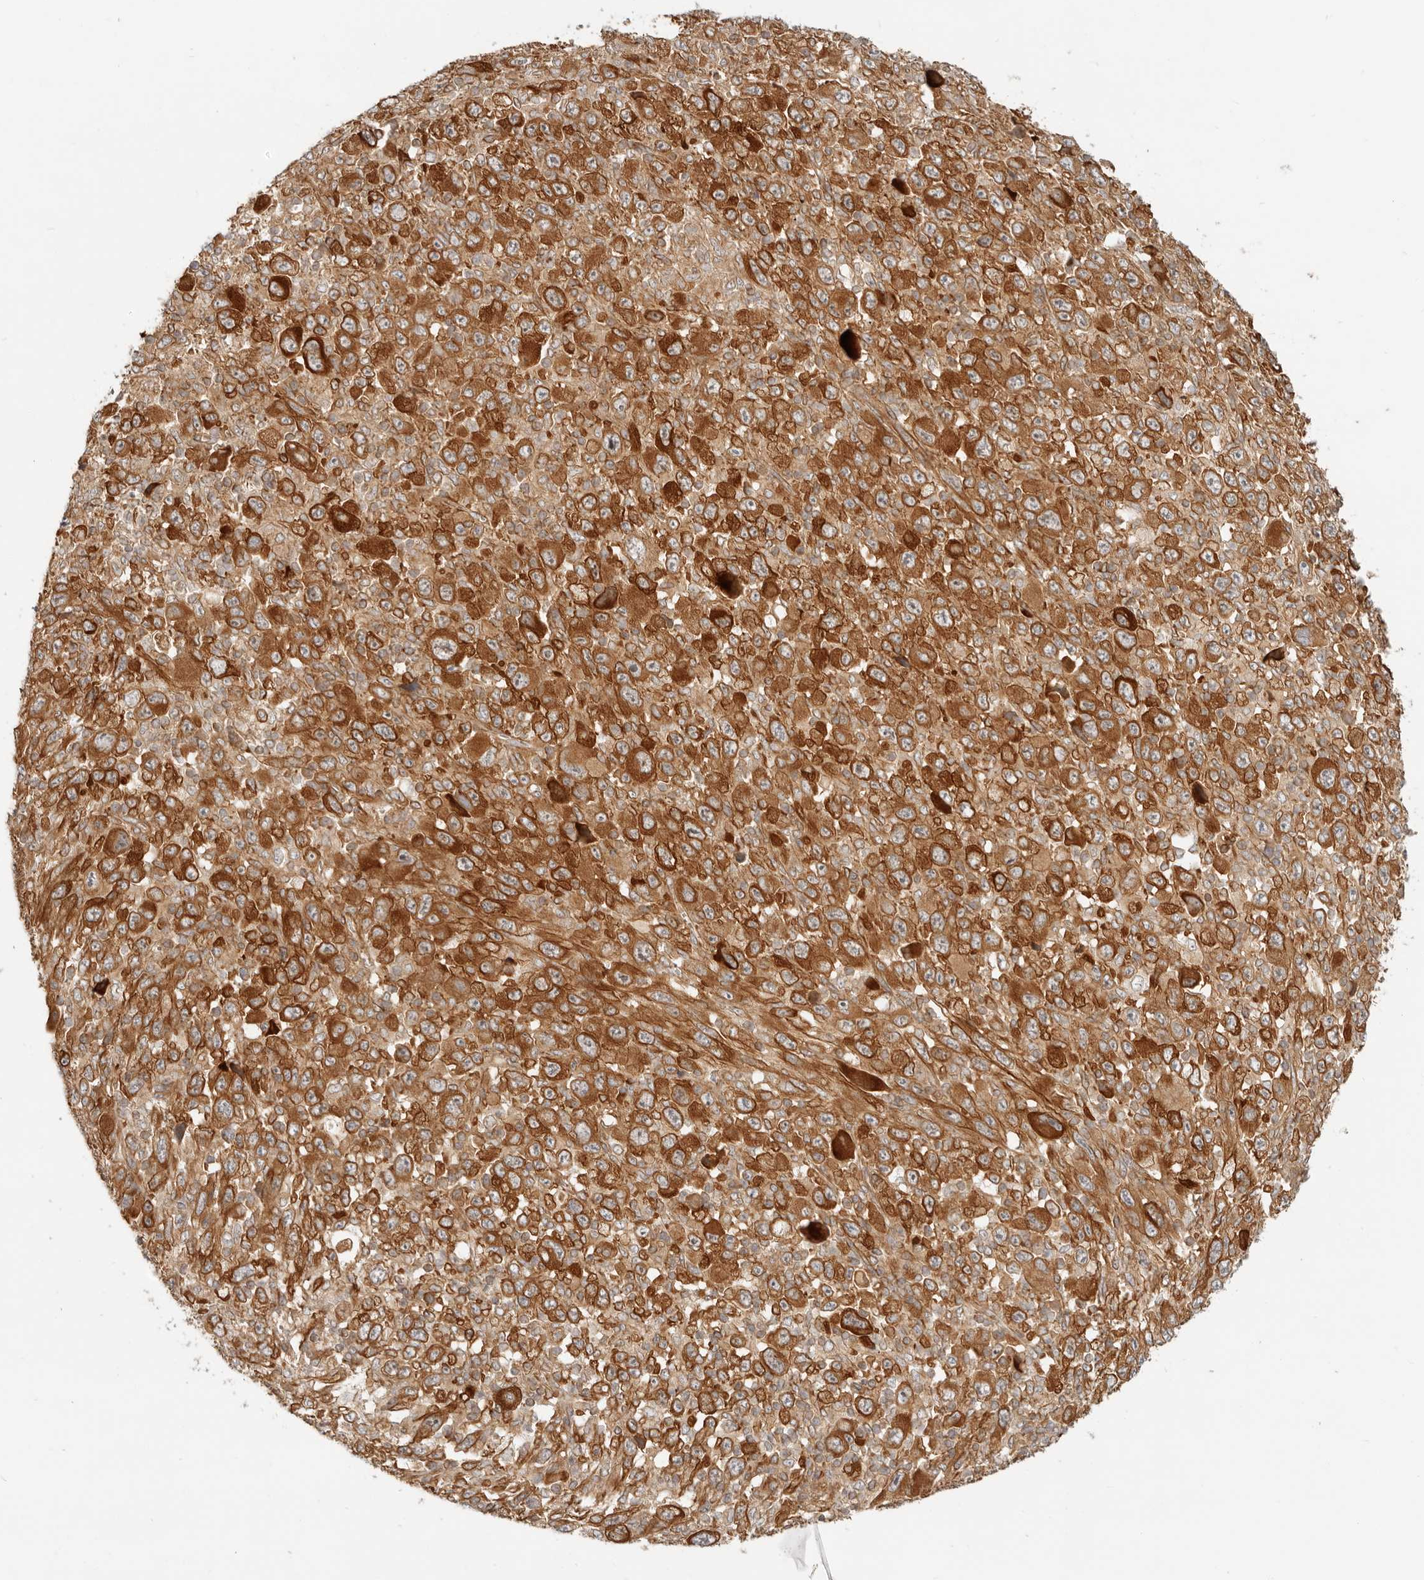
{"staining": {"intensity": "moderate", "quantity": ">75%", "location": "cytoplasmic/membranous"}, "tissue": "melanoma", "cell_type": "Tumor cells", "image_type": "cancer", "snomed": [{"axis": "morphology", "description": "Malignant melanoma, Metastatic site"}, {"axis": "topography", "description": "Skin"}], "caption": "Protein expression analysis of malignant melanoma (metastatic site) demonstrates moderate cytoplasmic/membranous positivity in approximately >75% of tumor cells.", "gene": "UFSP1", "patient": {"sex": "female", "age": 56}}